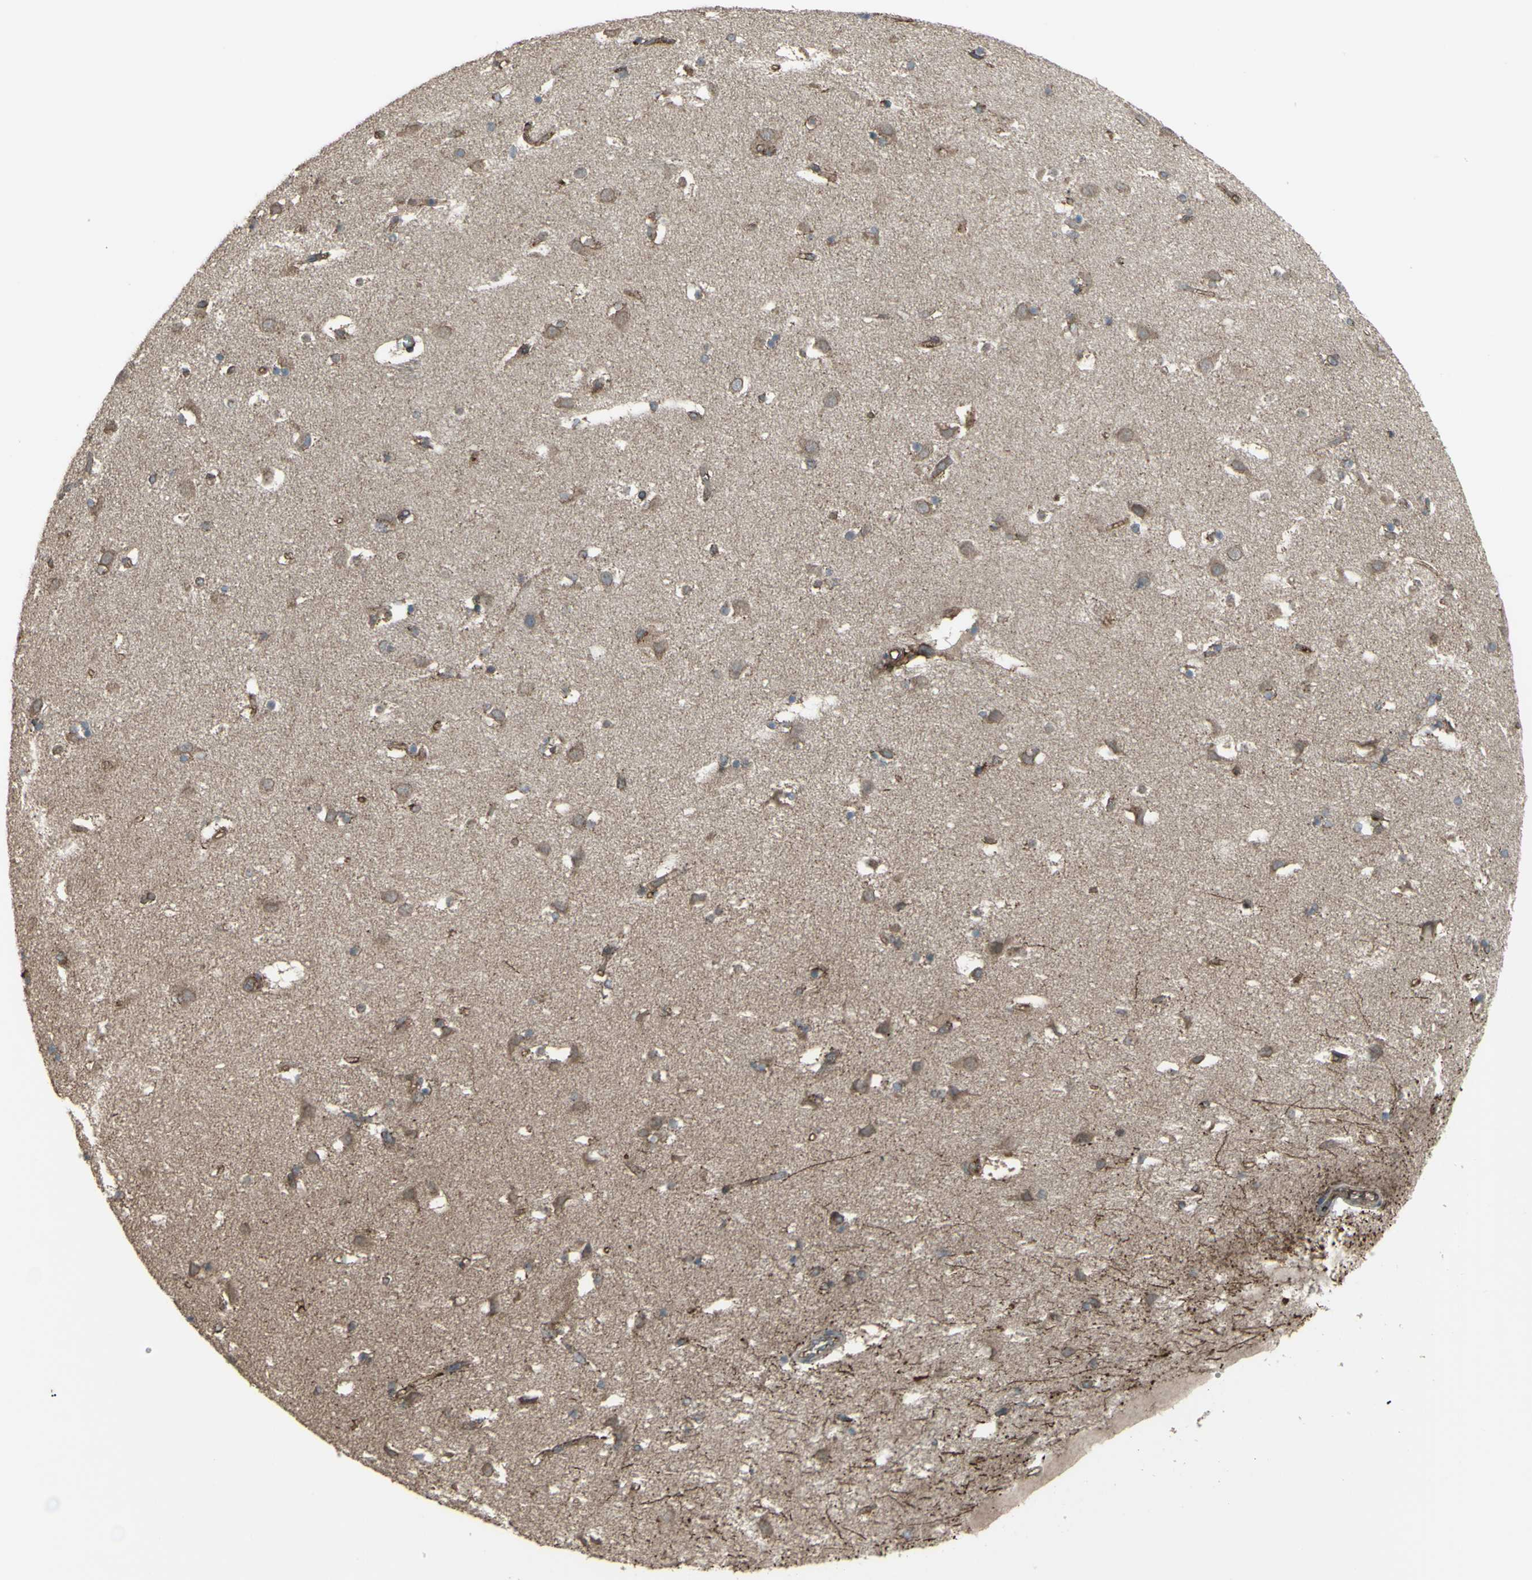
{"staining": {"intensity": "moderate", "quantity": "<25%", "location": "cytoplasmic/membranous"}, "tissue": "caudate", "cell_type": "Glial cells", "image_type": "normal", "snomed": [{"axis": "morphology", "description": "Normal tissue, NOS"}, {"axis": "topography", "description": "Lateral ventricle wall"}], "caption": "A brown stain shows moderate cytoplasmic/membranous expression of a protein in glial cells of benign caudate.", "gene": "SMO", "patient": {"sex": "male", "age": 45}}